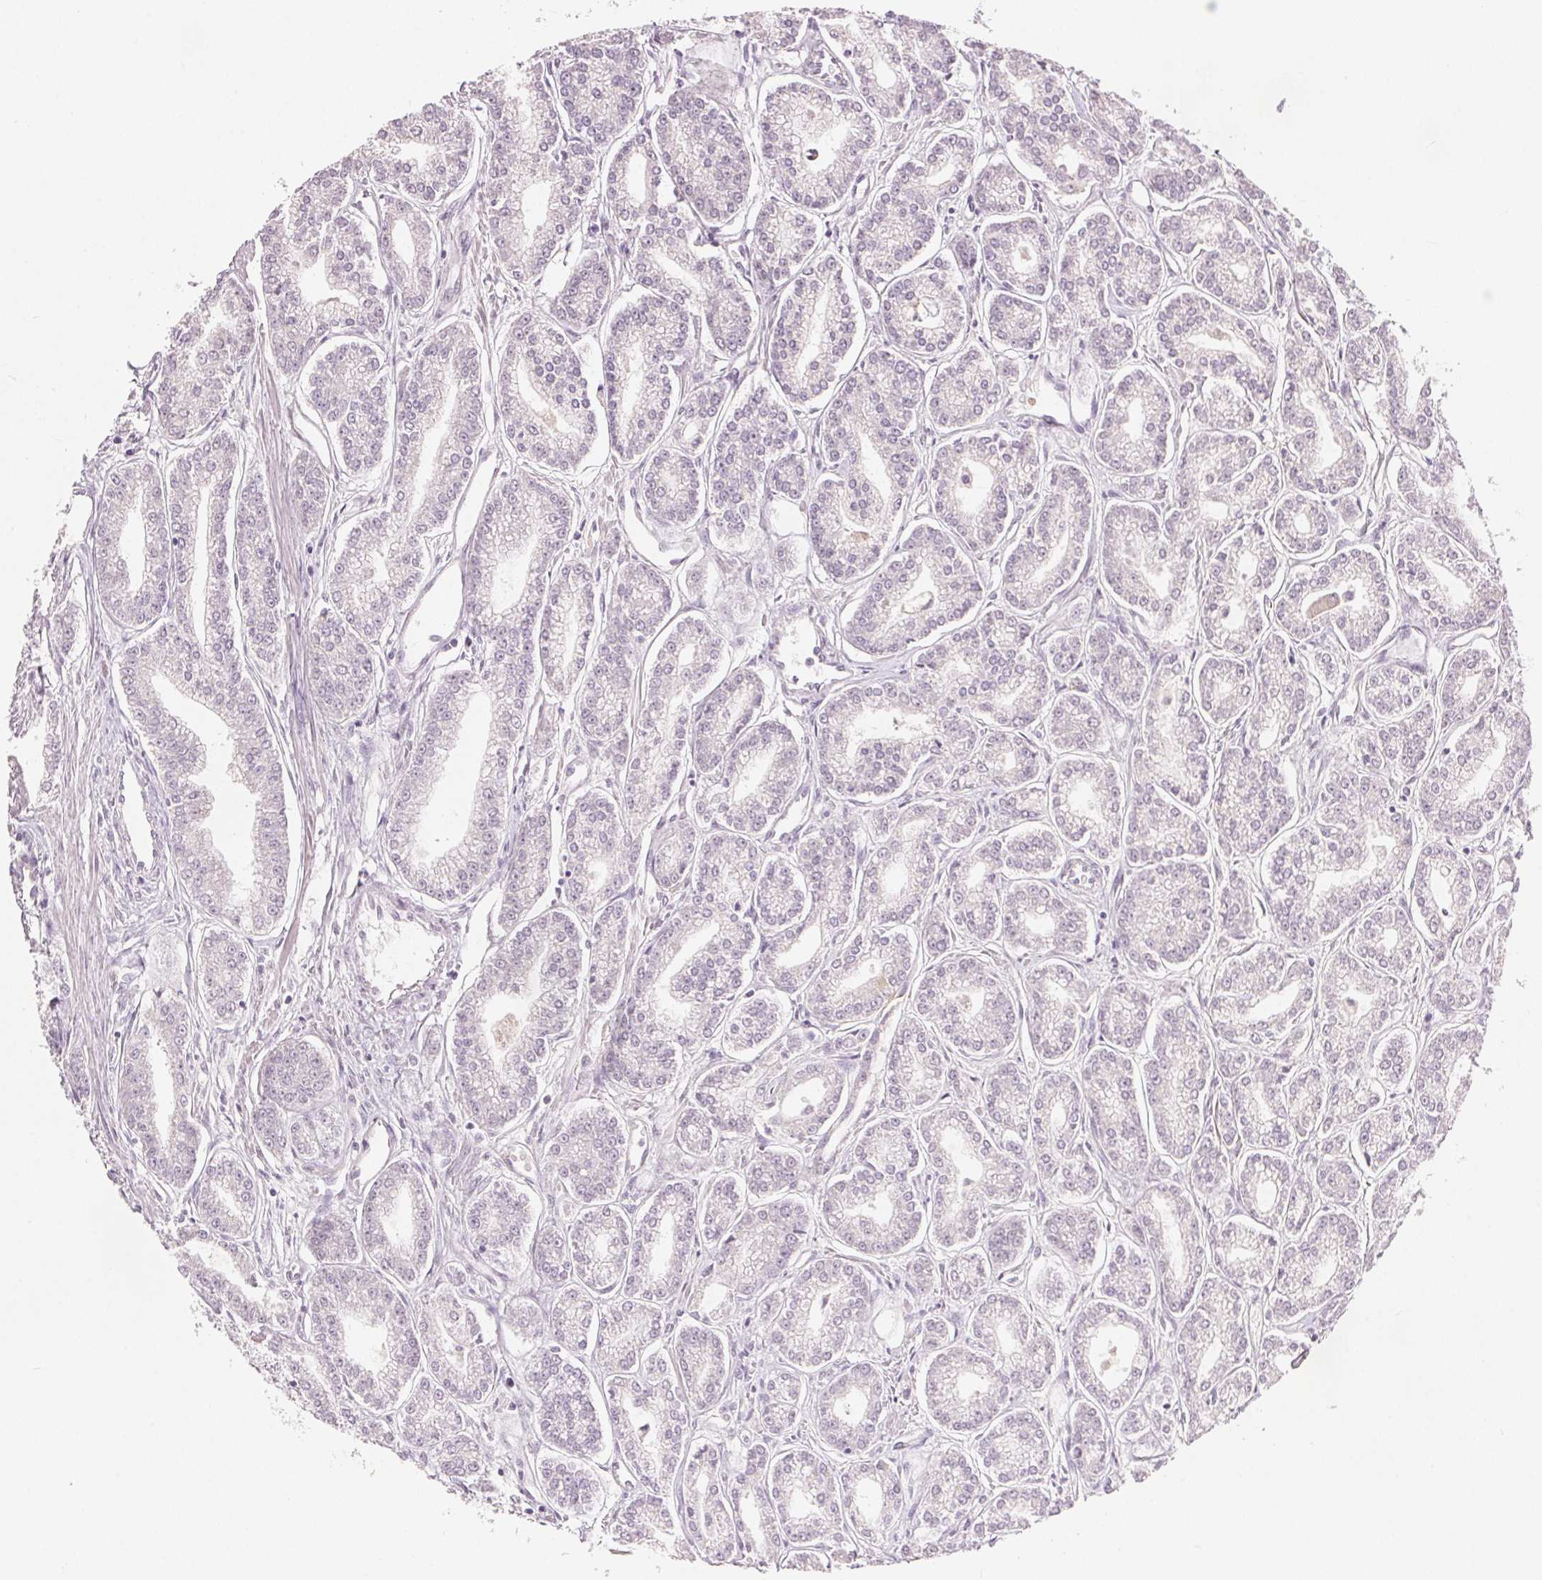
{"staining": {"intensity": "negative", "quantity": "none", "location": "none"}, "tissue": "prostate cancer", "cell_type": "Tumor cells", "image_type": "cancer", "snomed": [{"axis": "morphology", "description": "Adenocarcinoma, NOS"}, {"axis": "topography", "description": "Prostate"}], "caption": "Immunohistochemistry histopathology image of neoplastic tissue: human prostate cancer stained with DAB demonstrates no significant protein staining in tumor cells. The staining is performed using DAB brown chromogen with nuclei counter-stained in using hematoxylin.", "gene": "CA12", "patient": {"sex": "male", "age": 71}}